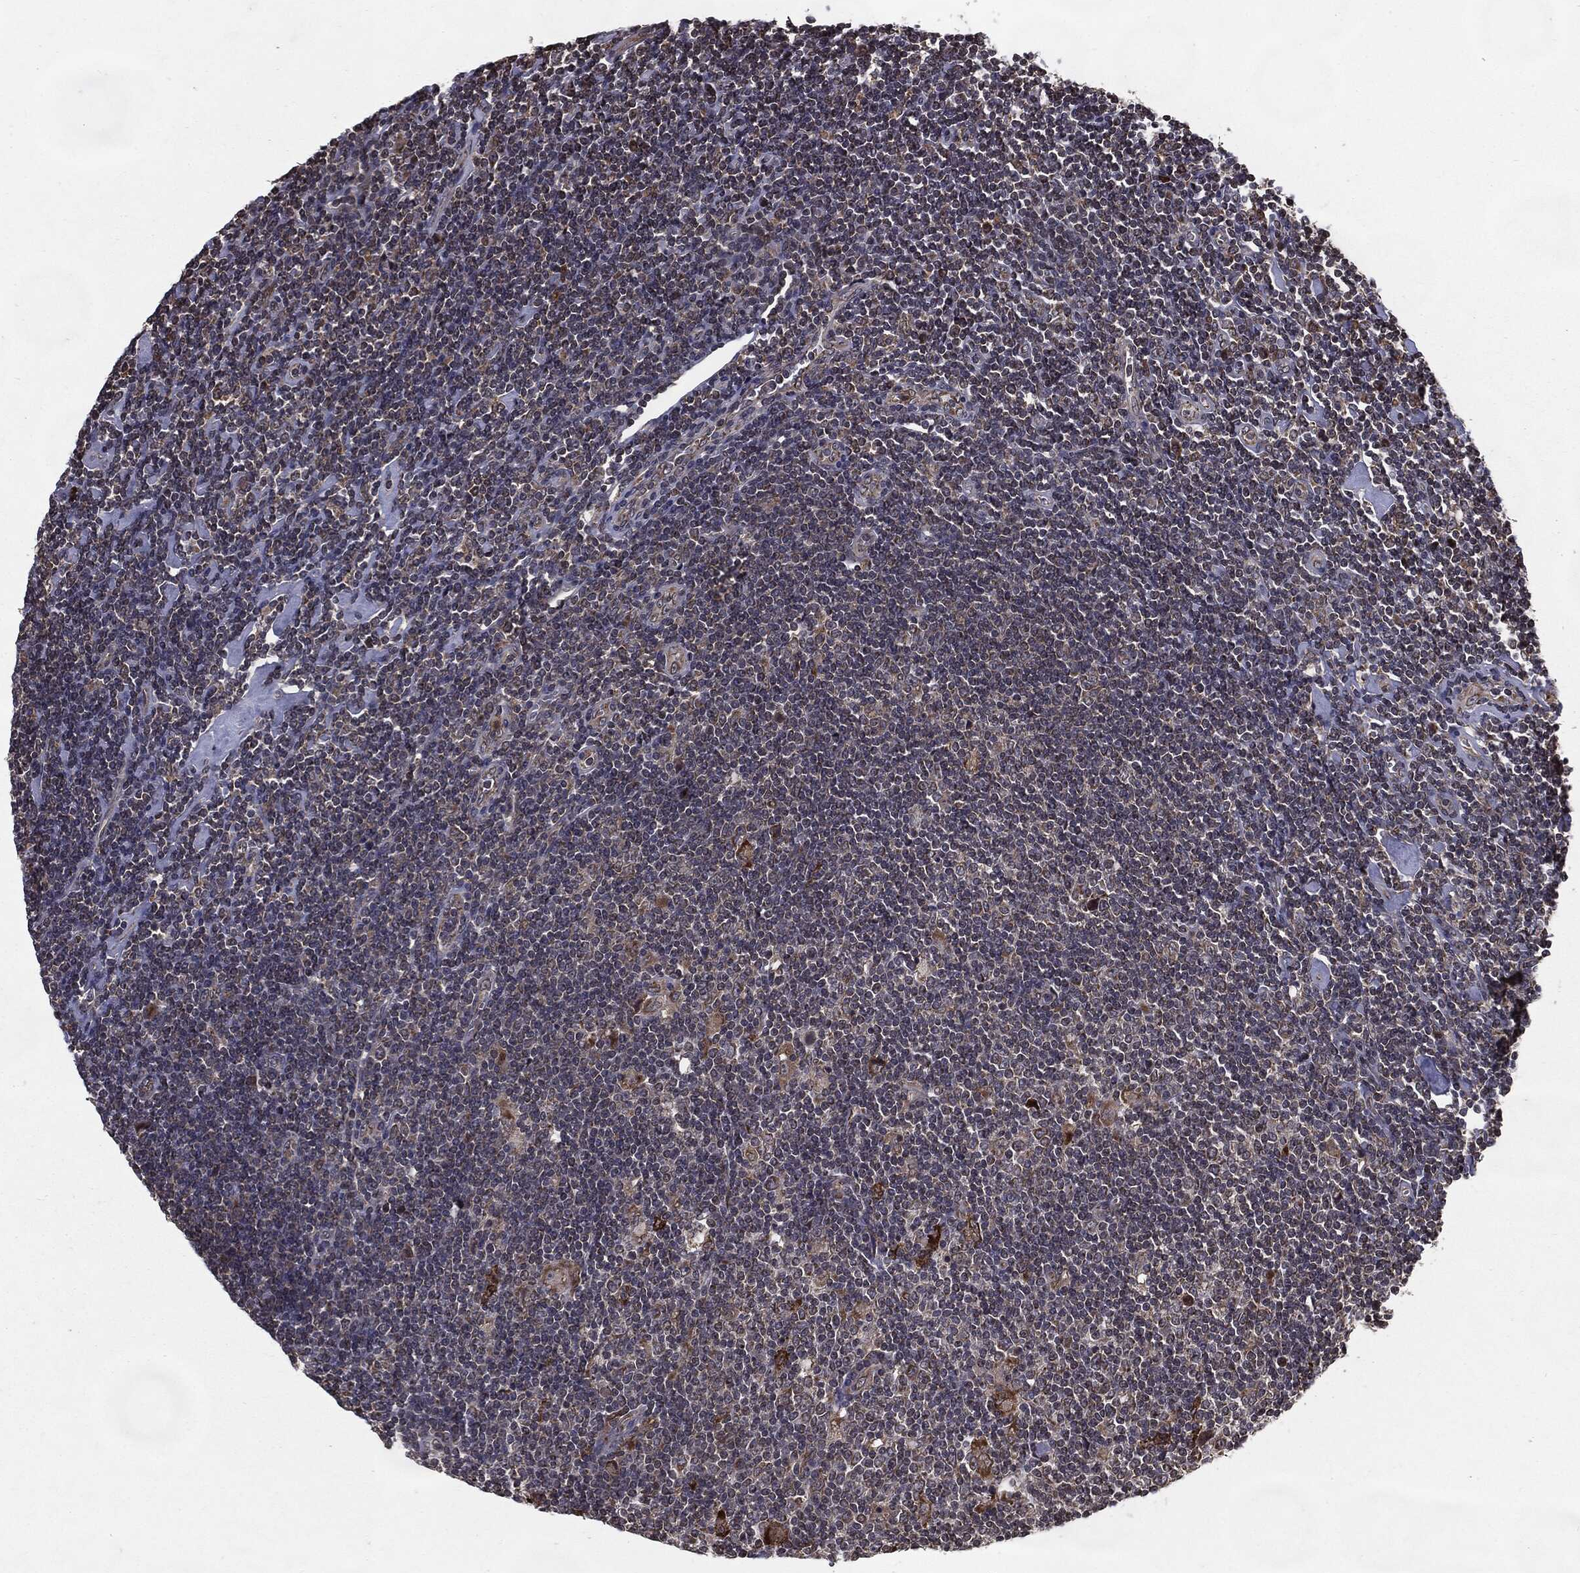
{"staining": {"intensity": "moderate", "quantity": ">75%", "location": "cytoplasmic/membranous"}, "tissue": "lymphoma", "cell_type": "Tumor cells", "image_type": "cancer", "snomed": [{"axis": "morphology", "description": "Hodgkin's disease, NOS"}, {"axis": "topography", "description": "Lymph node"}], "caption": "Immunohistochemistry (IHC) image of neoplastic tissue: Hodgkin's disease stained using IHC reveals medium levels of moderate protein expression localized specifically in the cytoplasmic/membranous of tumor cells, appearing as a cytoplasmic/membranous brown color.", "gene": "HDAC5", "patient": {"sex": "male", "age": 40}}